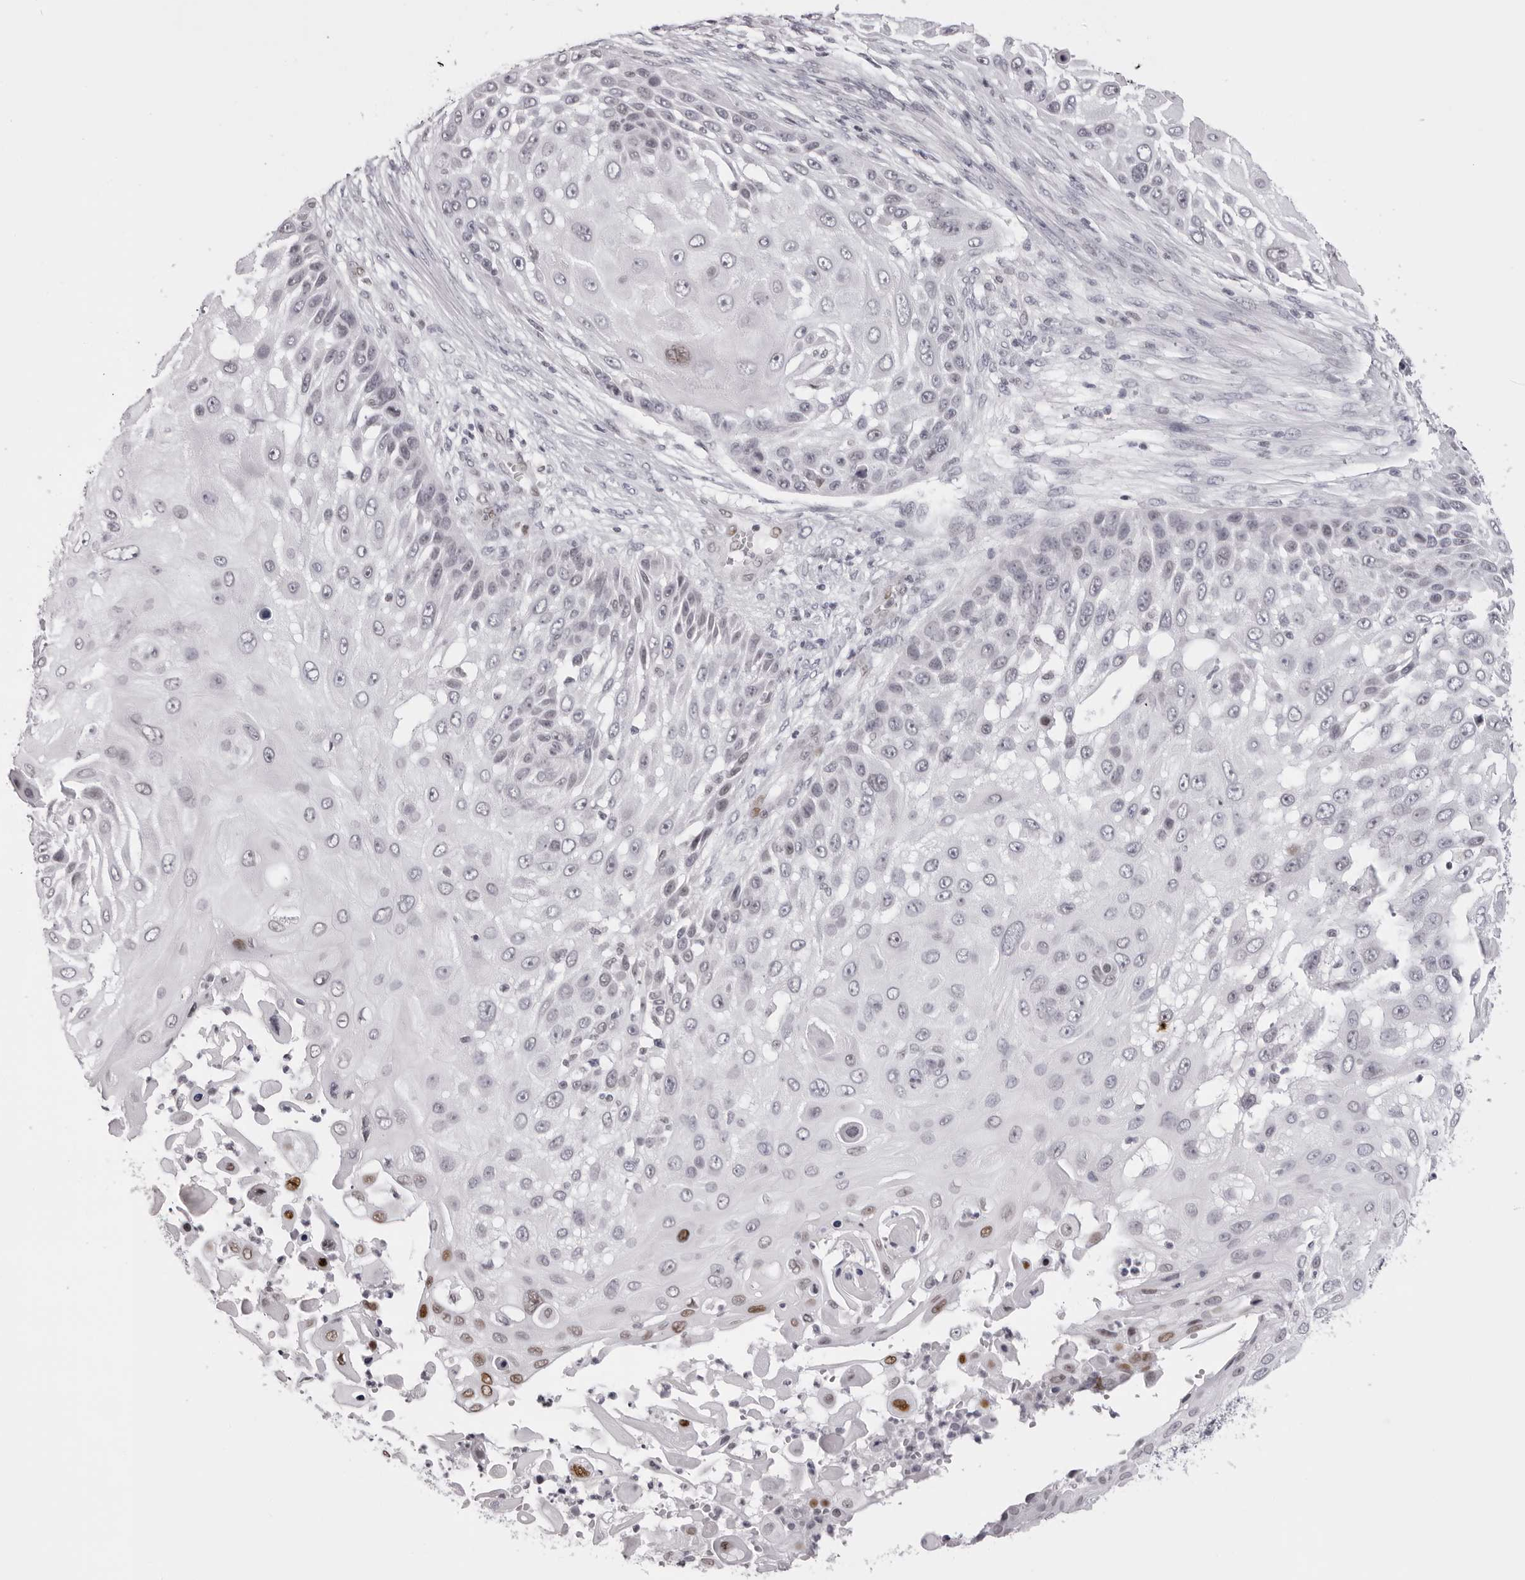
{"staining": {"intensity": "moderate", "quantity": "<25%", "location": "nuclear"}, "tissue": "skin cancer", "cell_type": "Tumor cells", "image_type": "cancer", "snomed": [{"axis": "morphology", "description": "Squamous cell carcinoma, NOS"}, {"axis": "topography", "description": "Skin"}], "caption": "A histopathology image of squamous cell carcinoma (skin) stained for a protein exhibits moderate nuclear brown staining in tumor cells. The staining is performed using DAB brown chromogen to label protein expression. The nuclei are counter-stained blue using hematoxylin.", "gene": "MAFK", "patient": {"sex": "female", "age": 44}}